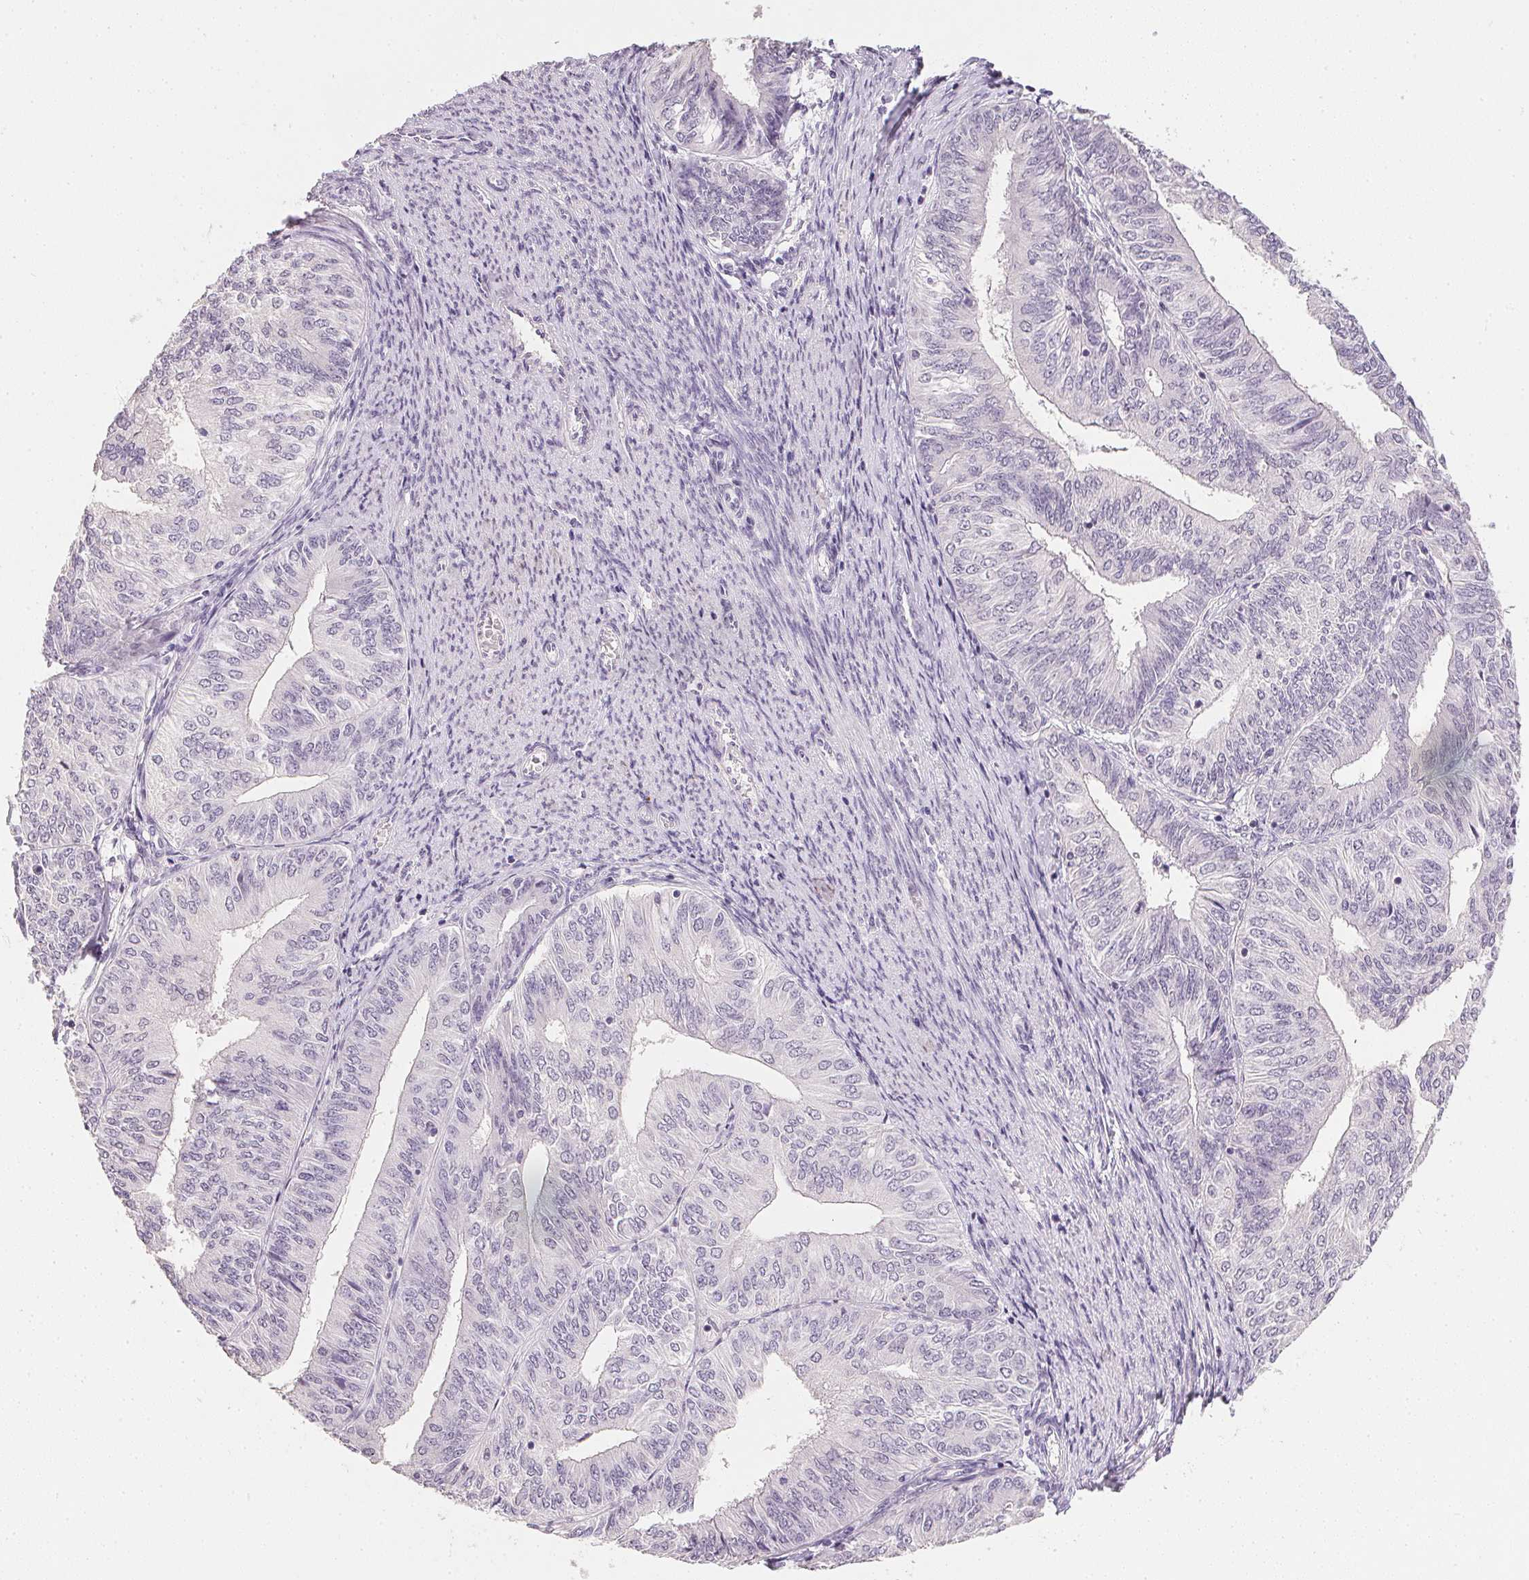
{"staining": {"intensity": "negative", "quantity": "none", "location": "none"}, "tissue": "endometrial cancer", "cell_type": "Tumor cells", "image_type": "cancer", "snomed": [{"axis": "morphology", "description": "Adenocarcinoma, NOS"}, {"axis": "topography", "description": "Endometrium"}], "caption": "IHC photomicrograph of adenocarcinoma (endometrial) stained for a protein (brown), which reveals no expression in tumor cells.", "gene": "PPY", "patient": {"sex": "female", "age": 58}}